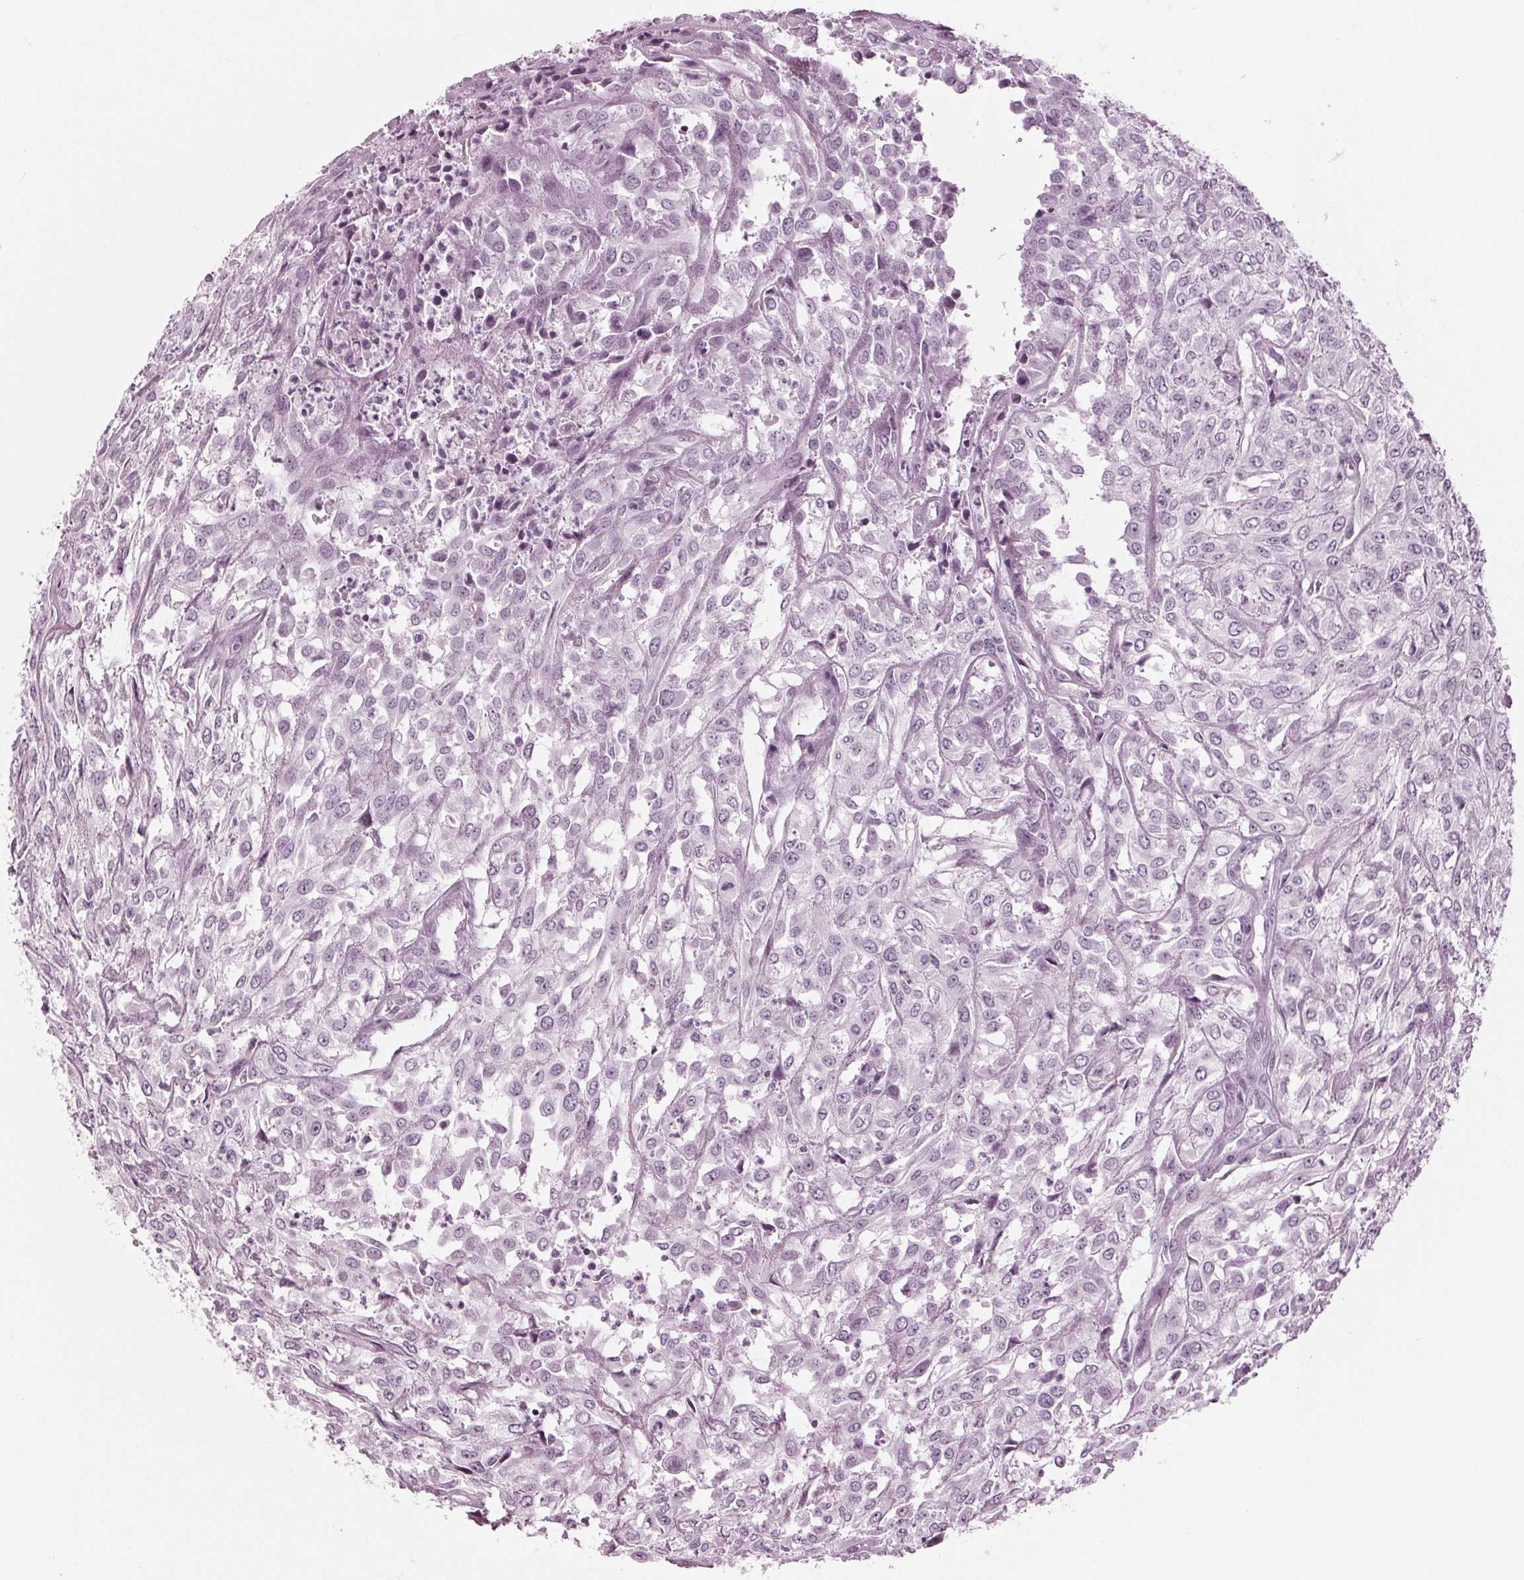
{"staining": {"intensity": "negative", "quantity": "none", "location": "none"}, "tissue": "urothelial cancer", "cell_type": "Tumor cells", "image_type": "cancer", "snomed": [{"axis": "morphology", "description": "Urothelial carcinoma, High grade"}, {"axis": "topography", "description": "Urinary bladder"}], "caption": "The micrograph displays no staining of tumor cells in urothelial carcinoma (high-grade).", "gene": "KRT28", "patient": {"sex": "male", "age": 67}}